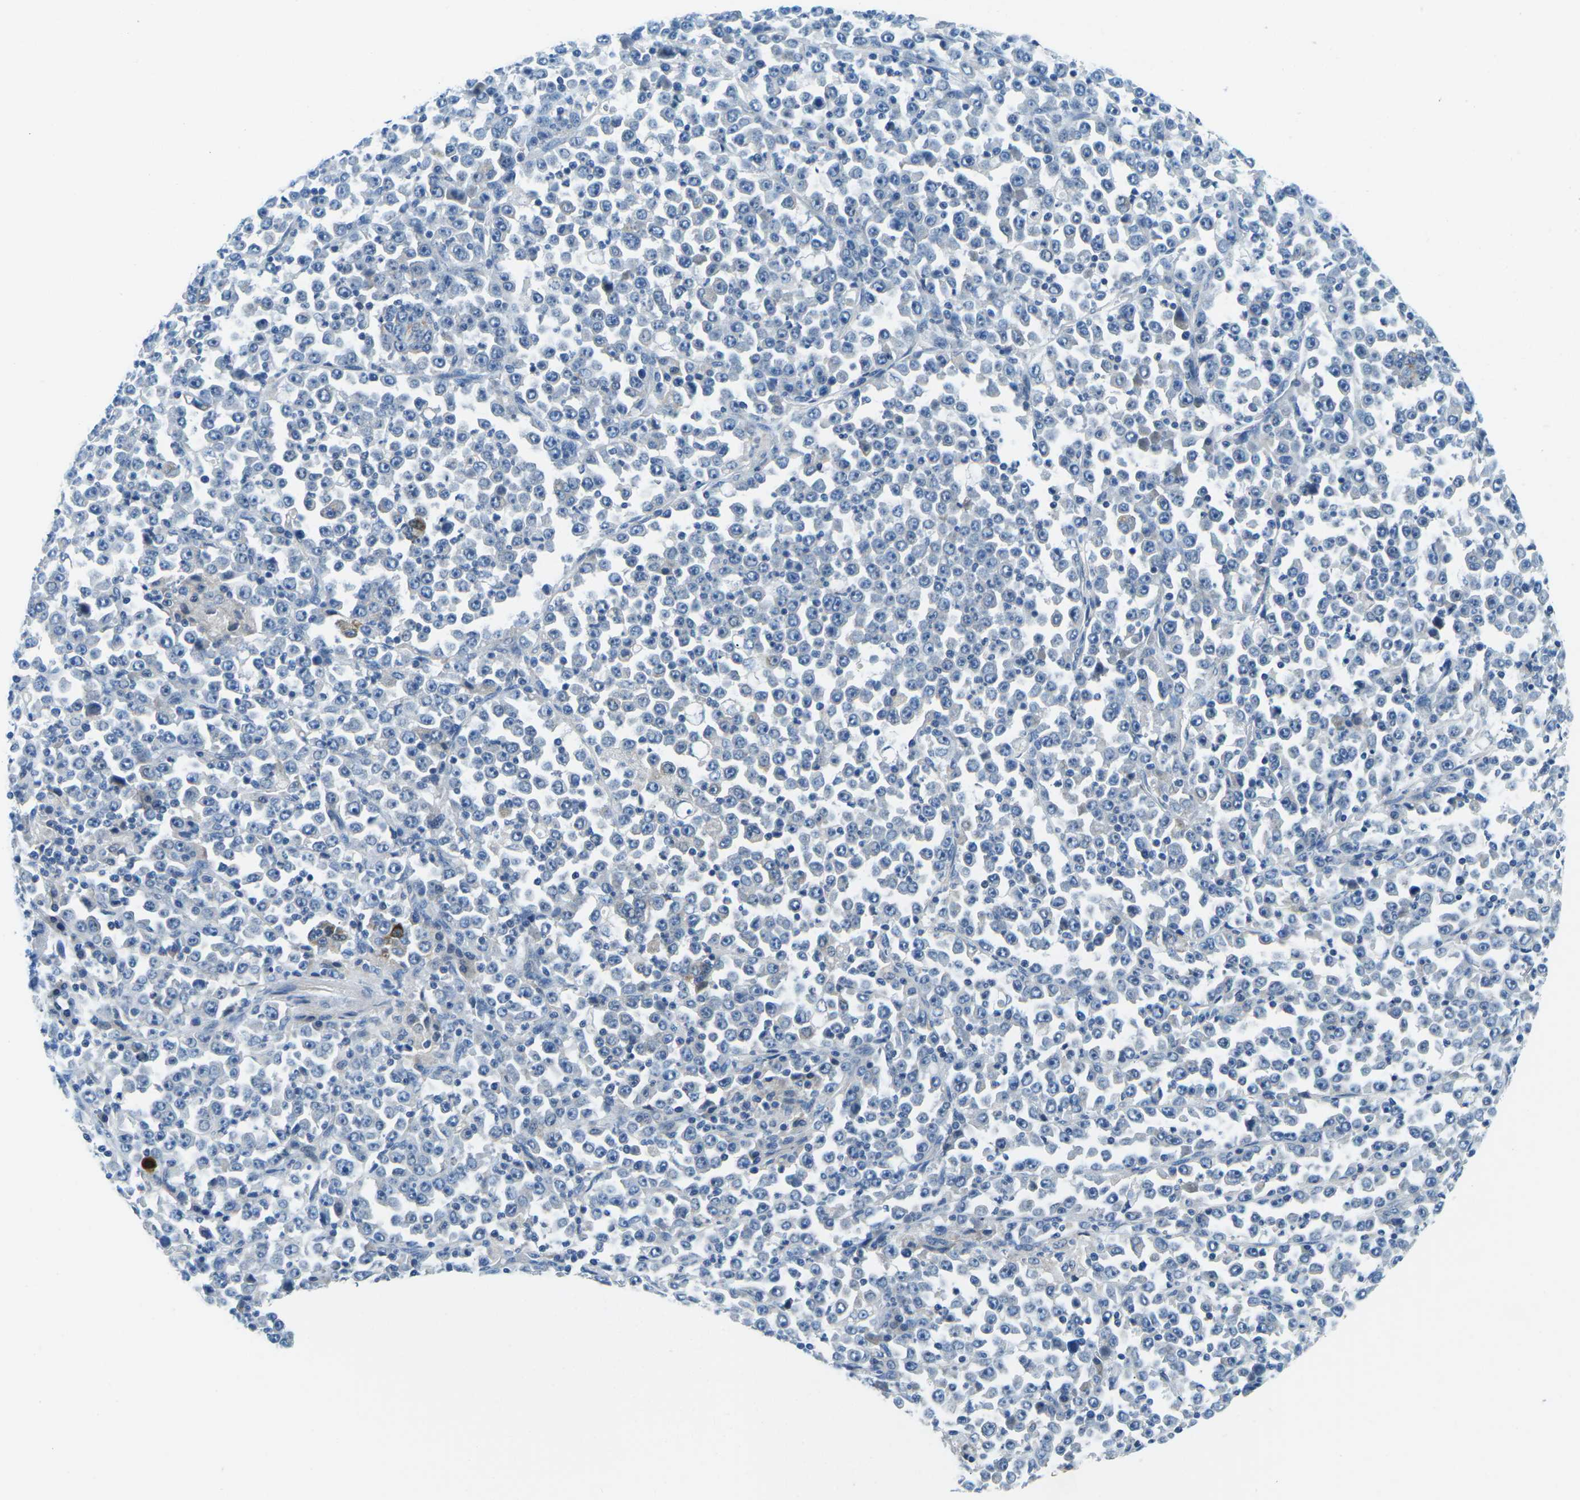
{"staining": {"intensity": "negative", "quantity": "none", "location": "none"}, "tissue": "stomach cancer", "cell_type": "Tumor cells", "image_type": "cancer", "snomed": [{"axis": "morphology", "description": "Normal tissue, NOS"}, {"axis": "morphology", "description": "Adenocarcinoma, NOS"}, {"axis": "topography", "description": "Stomach, upper"}, {"axis": "topography", "description": "Stomach"}], "caption": "This is an immunohistochemistry (IHC) image of stomach cancer. There is no positivity in tumor cells.", "gene": "CFB", "patient": {"sex": "male", "age": 59}}